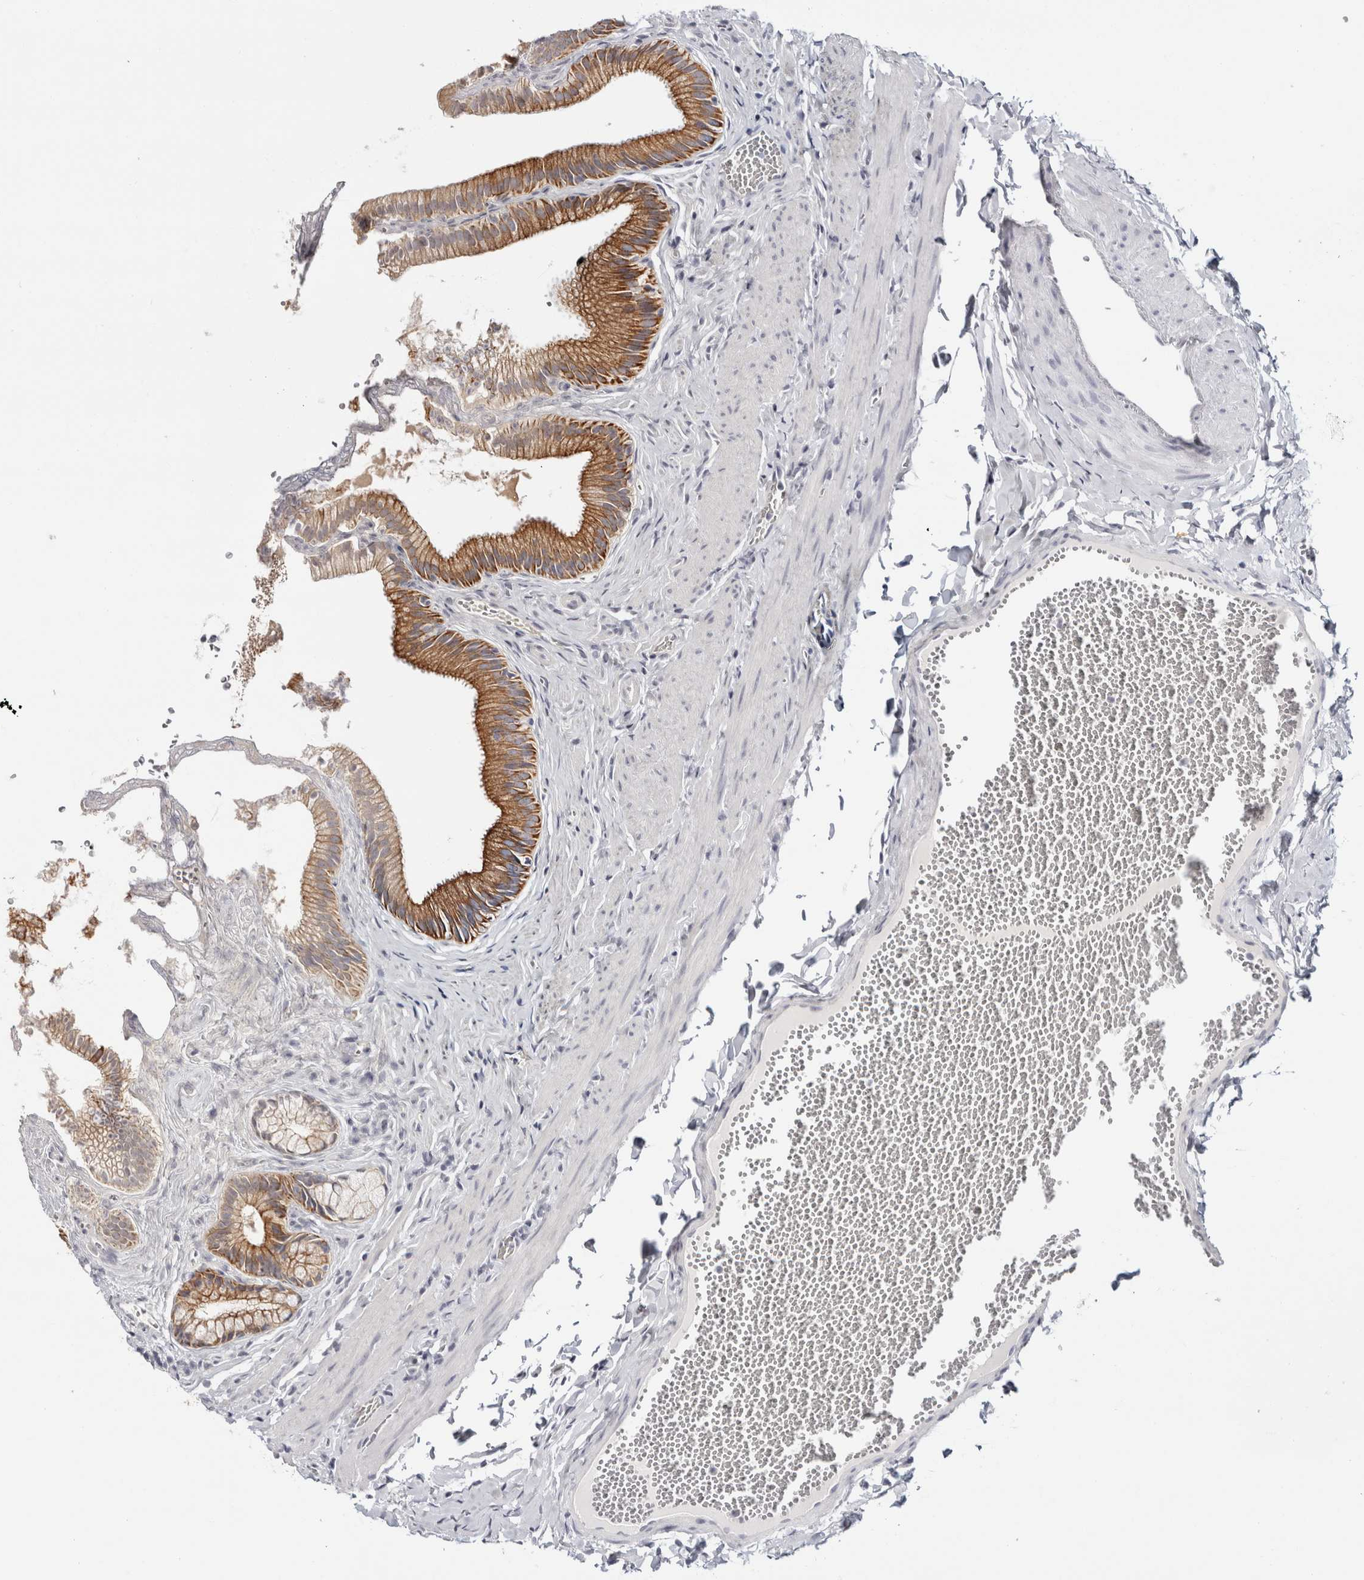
{"staining": {"intensity": "strong", "quantity": ">75%", "location": "cytoplasmic/membranous"}, "tissue": "gallbladder", "cell_type": "Glandular cells", "image_type": "normal", "snomed": [{"axis": "morphology", "description": "Normal tissue, NOS"}, {"axis": "topography", "description": "Gallbladder"}], "caption": "Immunohistochemistry (IHC) histopathology image of normal human gallbladder stained for a protein (brown), which exhibits high levels of strong cytoplasmic/membranous positivity in about >75% of glandular cells.", "gene": "RPH3AL", "patient": {"sex": "male", "age": 38}}